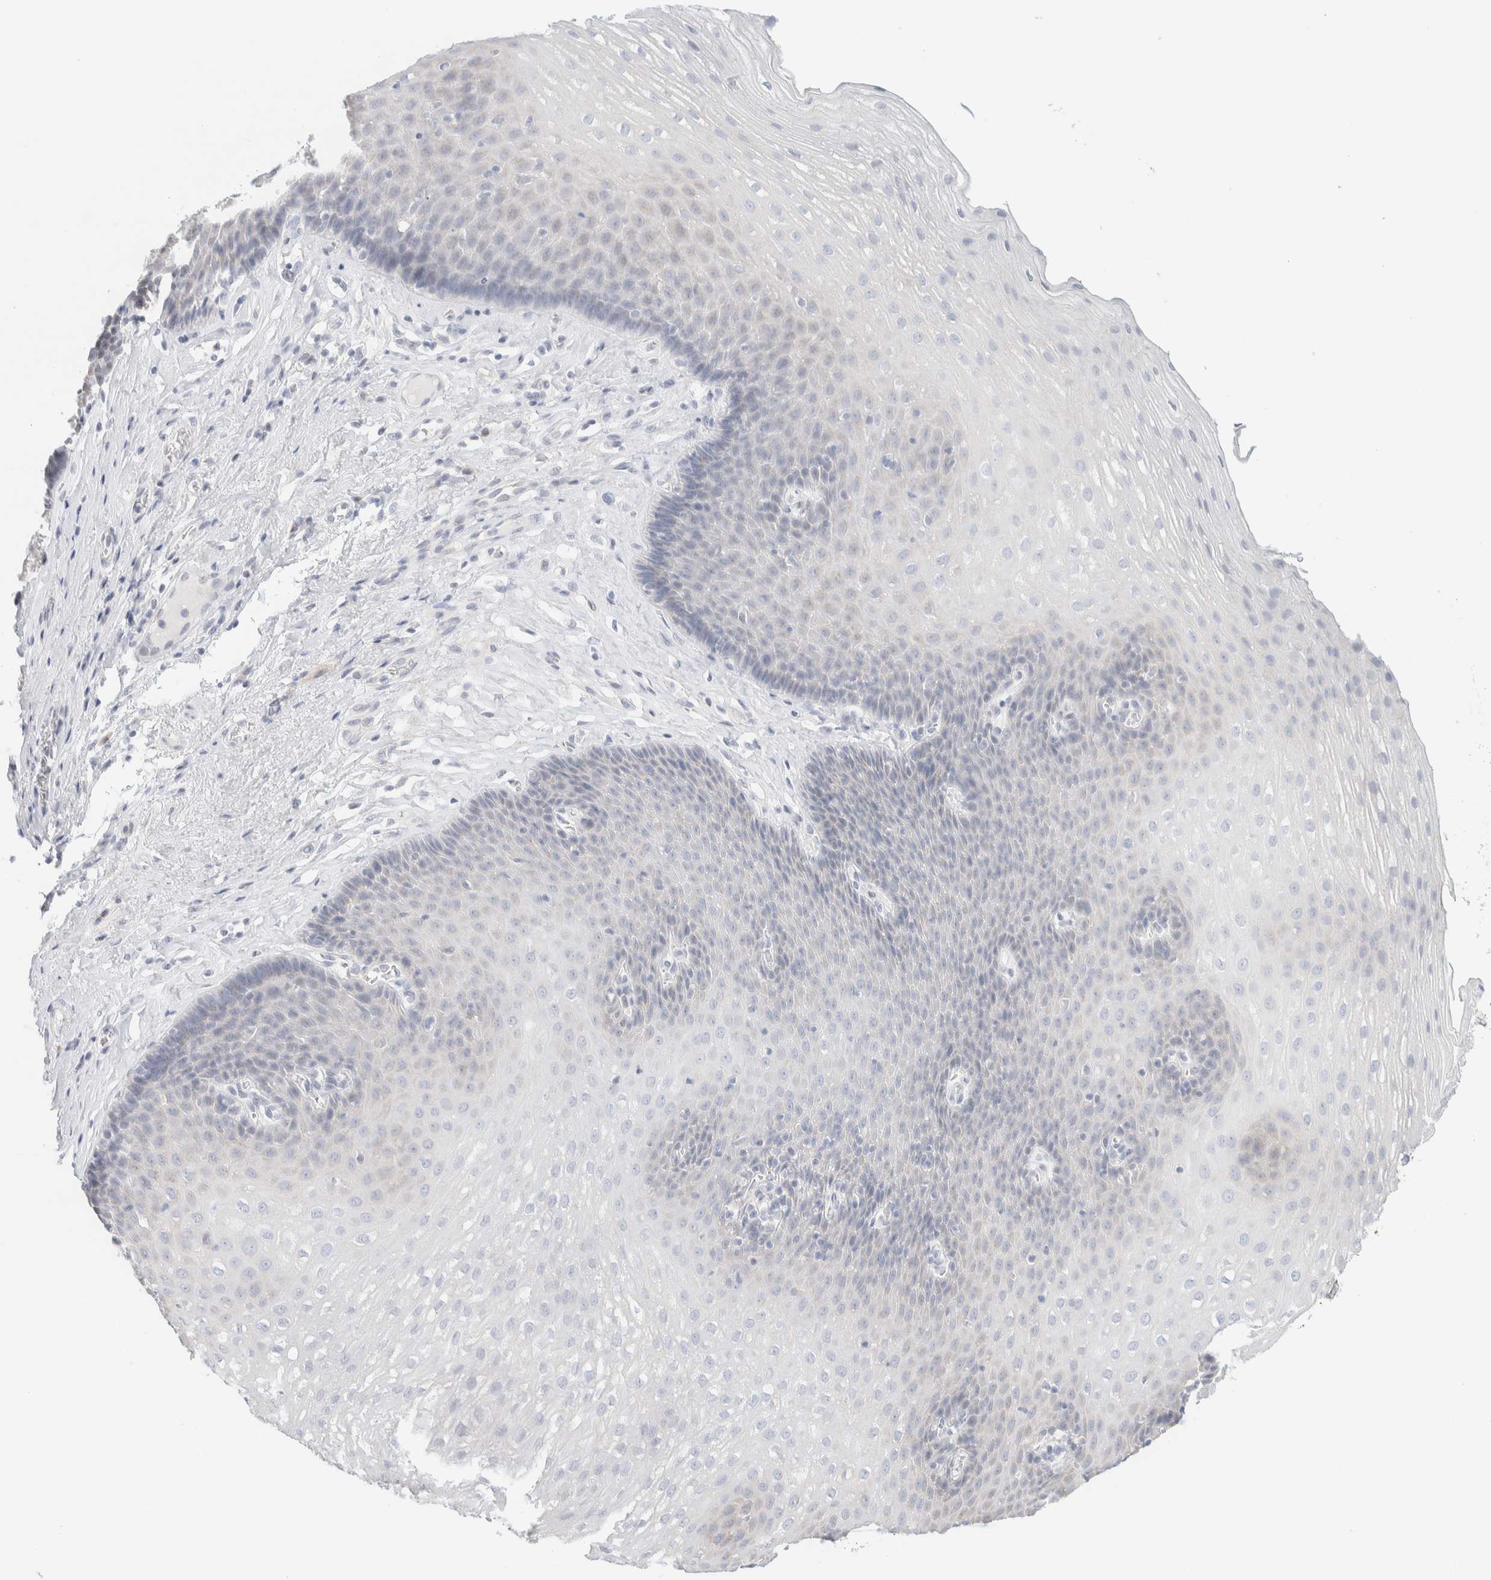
{"staining": {"intensity": "weak", "quantity": "<25%", "location": "cytoplasmic/membranous"}, "tissue": "esophagus", "cell_type": "Squamous epithelial cells", "image_type": "normal", "snomed": [{"axis": "morphology", "description": "Normal tissue, NOS"}, {"axis": "topography", "description": "Esophagus"}], "caption": "DAB immunohistochemical staining of normal human esophagus displays no significant positivity in squamous epithelial cells.", "gene": "SPNS3", "patient": {"sex": "female", "age": 66}}